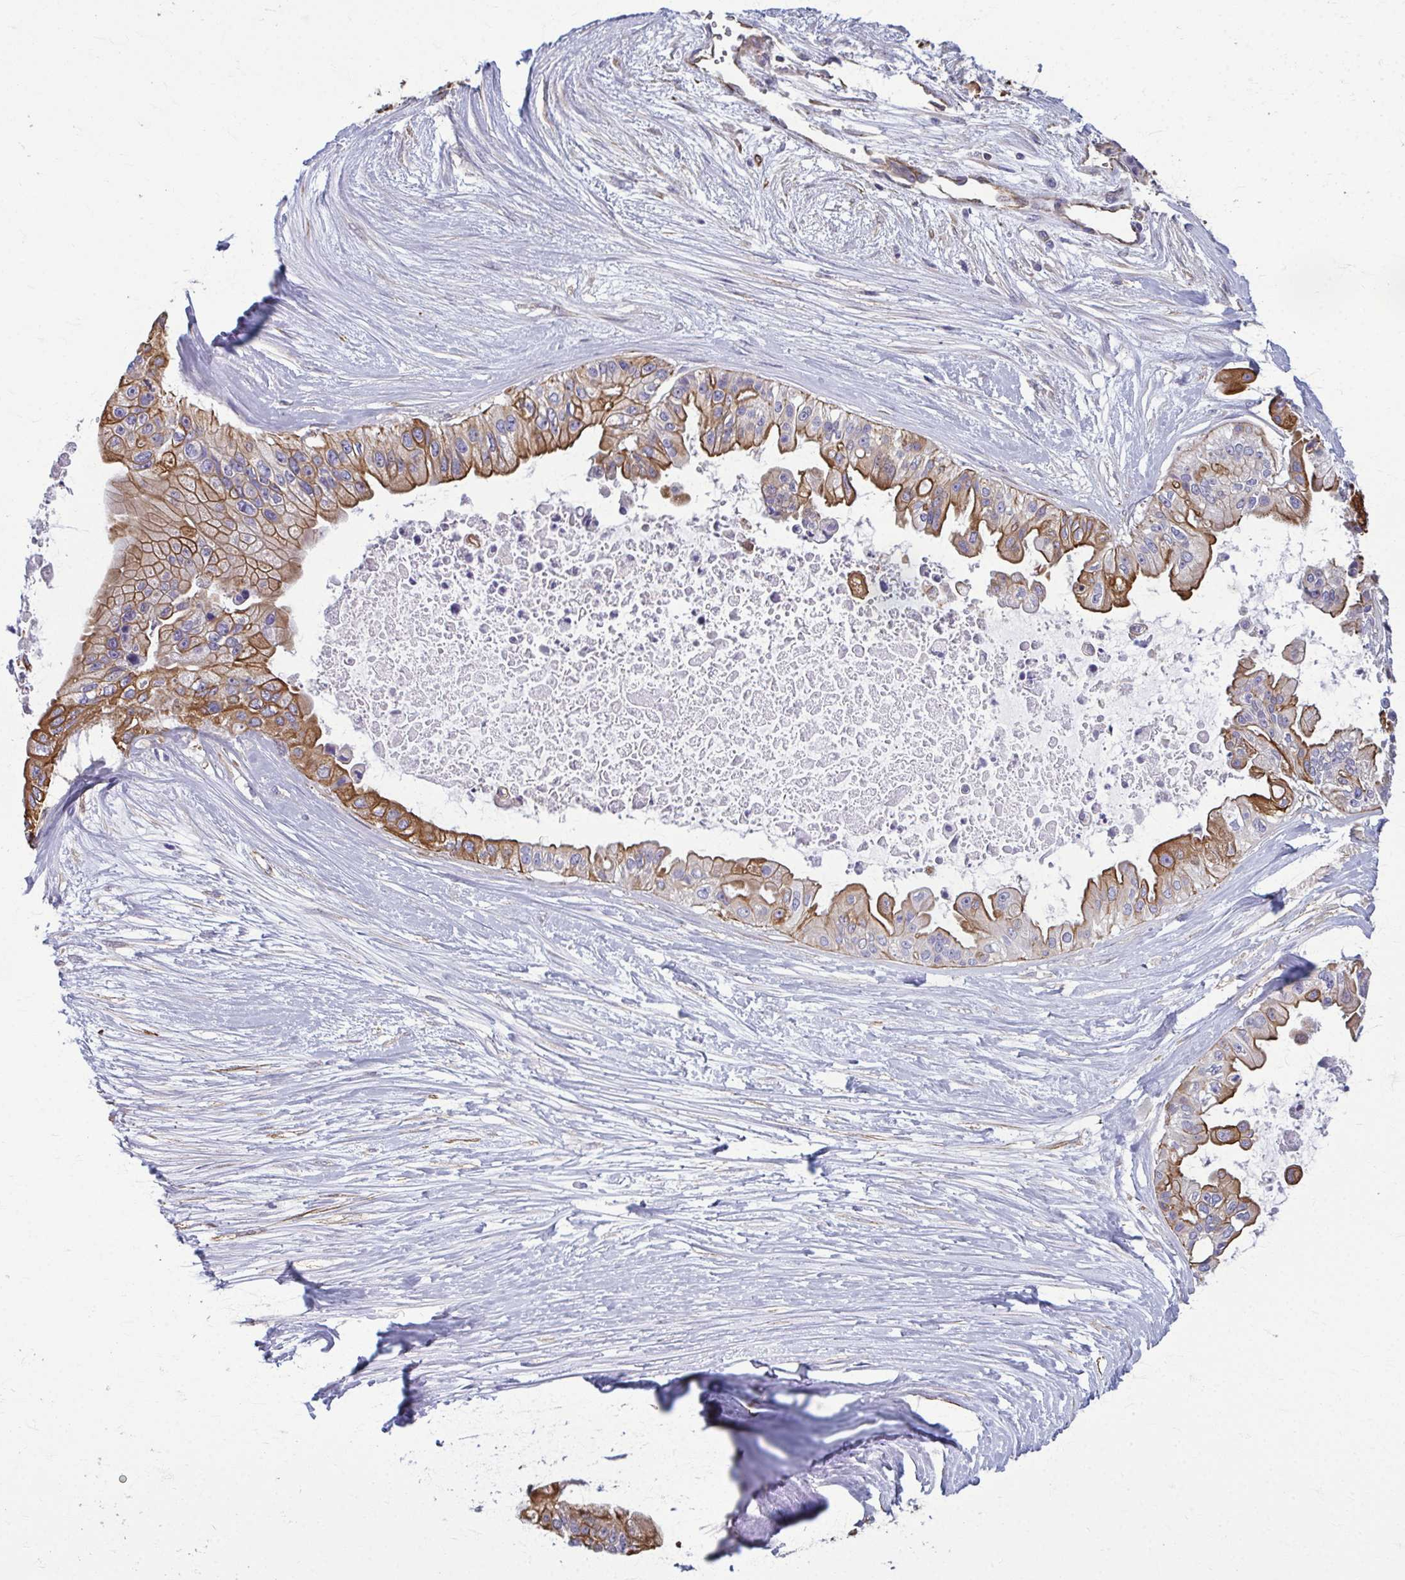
{"staining": {"intensity": "moderate", "quantity": ">75%", "location": "cytoplasmic/membranous"}, "tissue": "ovarian cancer", "cell_type": "Tumor cells", "image_type": "cancer", "snomed": [{"axis": "morphology", "description": "Cystadenocarcinoma, serous, NOS"}, {"axis": "topography", "description": "Ovary"}], "caption": "Tumor cells demonstrate medium levels of moderate cytoplasmic/membranous expression in approximately >75% of cells in ovarian cancer (serous cystadenocarcinoma). The staining was performed using DAB, with brown indicating positive protein expression. Nuclei are stained blue with hematoxylin.", "gene": "EID2B", "patient": {"sex": "female", "age": 56}}